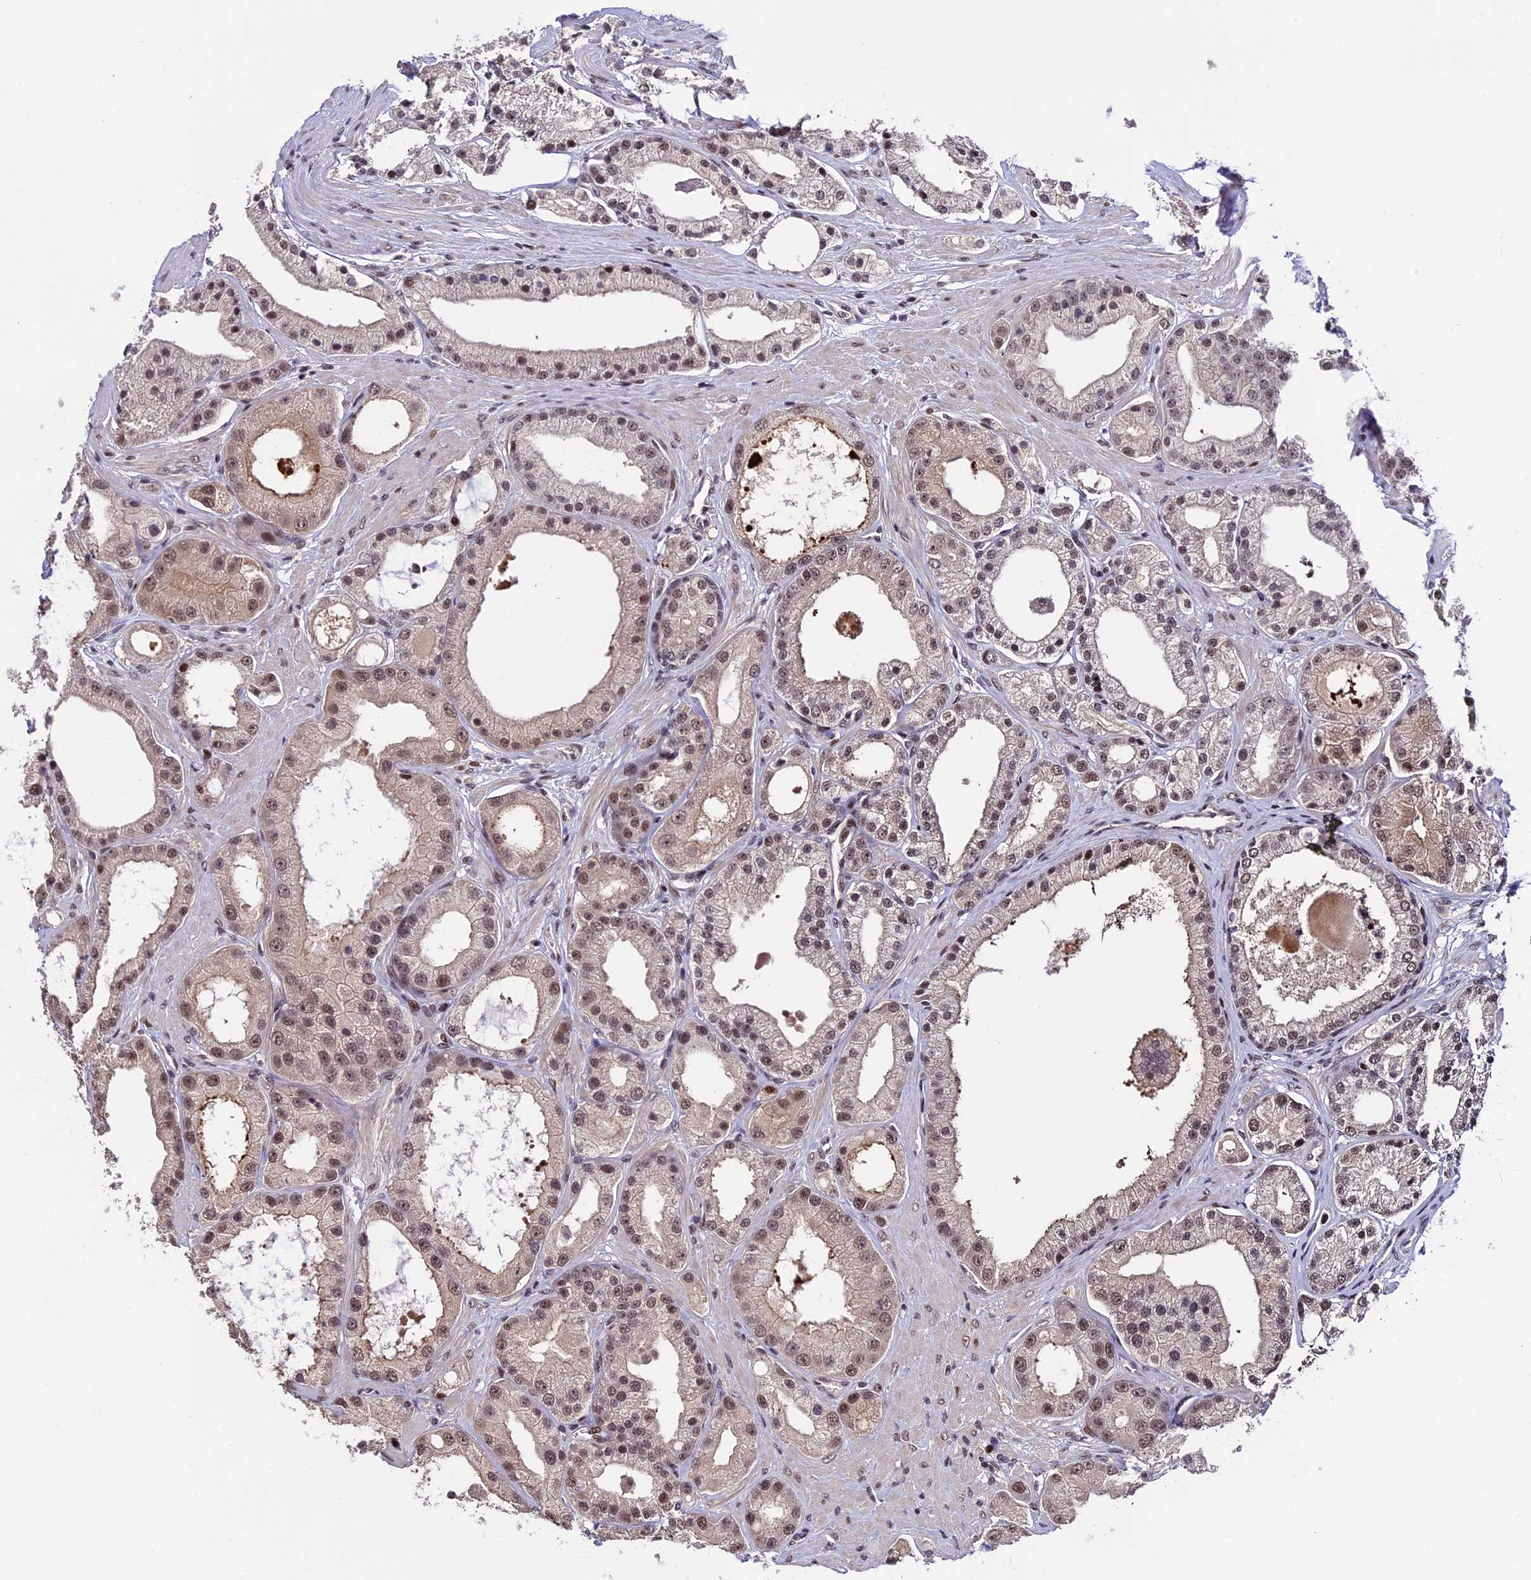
{"staining": {"intensity": "weak", "quantity": ">75%", "location": "nuclear"}, "tissue": "prostate cancer", "cell_type": "Tumor cells", "image_type": "cancer", "snomed": [{"axis": "morphology", "description": "Adenocarcinoma, Low grade"}, {"axis": "topography", "description": "Prostate"}], "caption": "IHC staining of prostate adenocarcinoma (low-grade), which displays low levels of weak nuclear staining in about >75% of tumor cells indicating weak nuclear protein staining. The staining was performed using DAB (3,3'-diaminobenzidine) (brown) for protein detection and nuclei were counterstained in hematoxylin (blue).", "gene": "TCP11L2", "patient": {"sex": "male", "age": 67}}